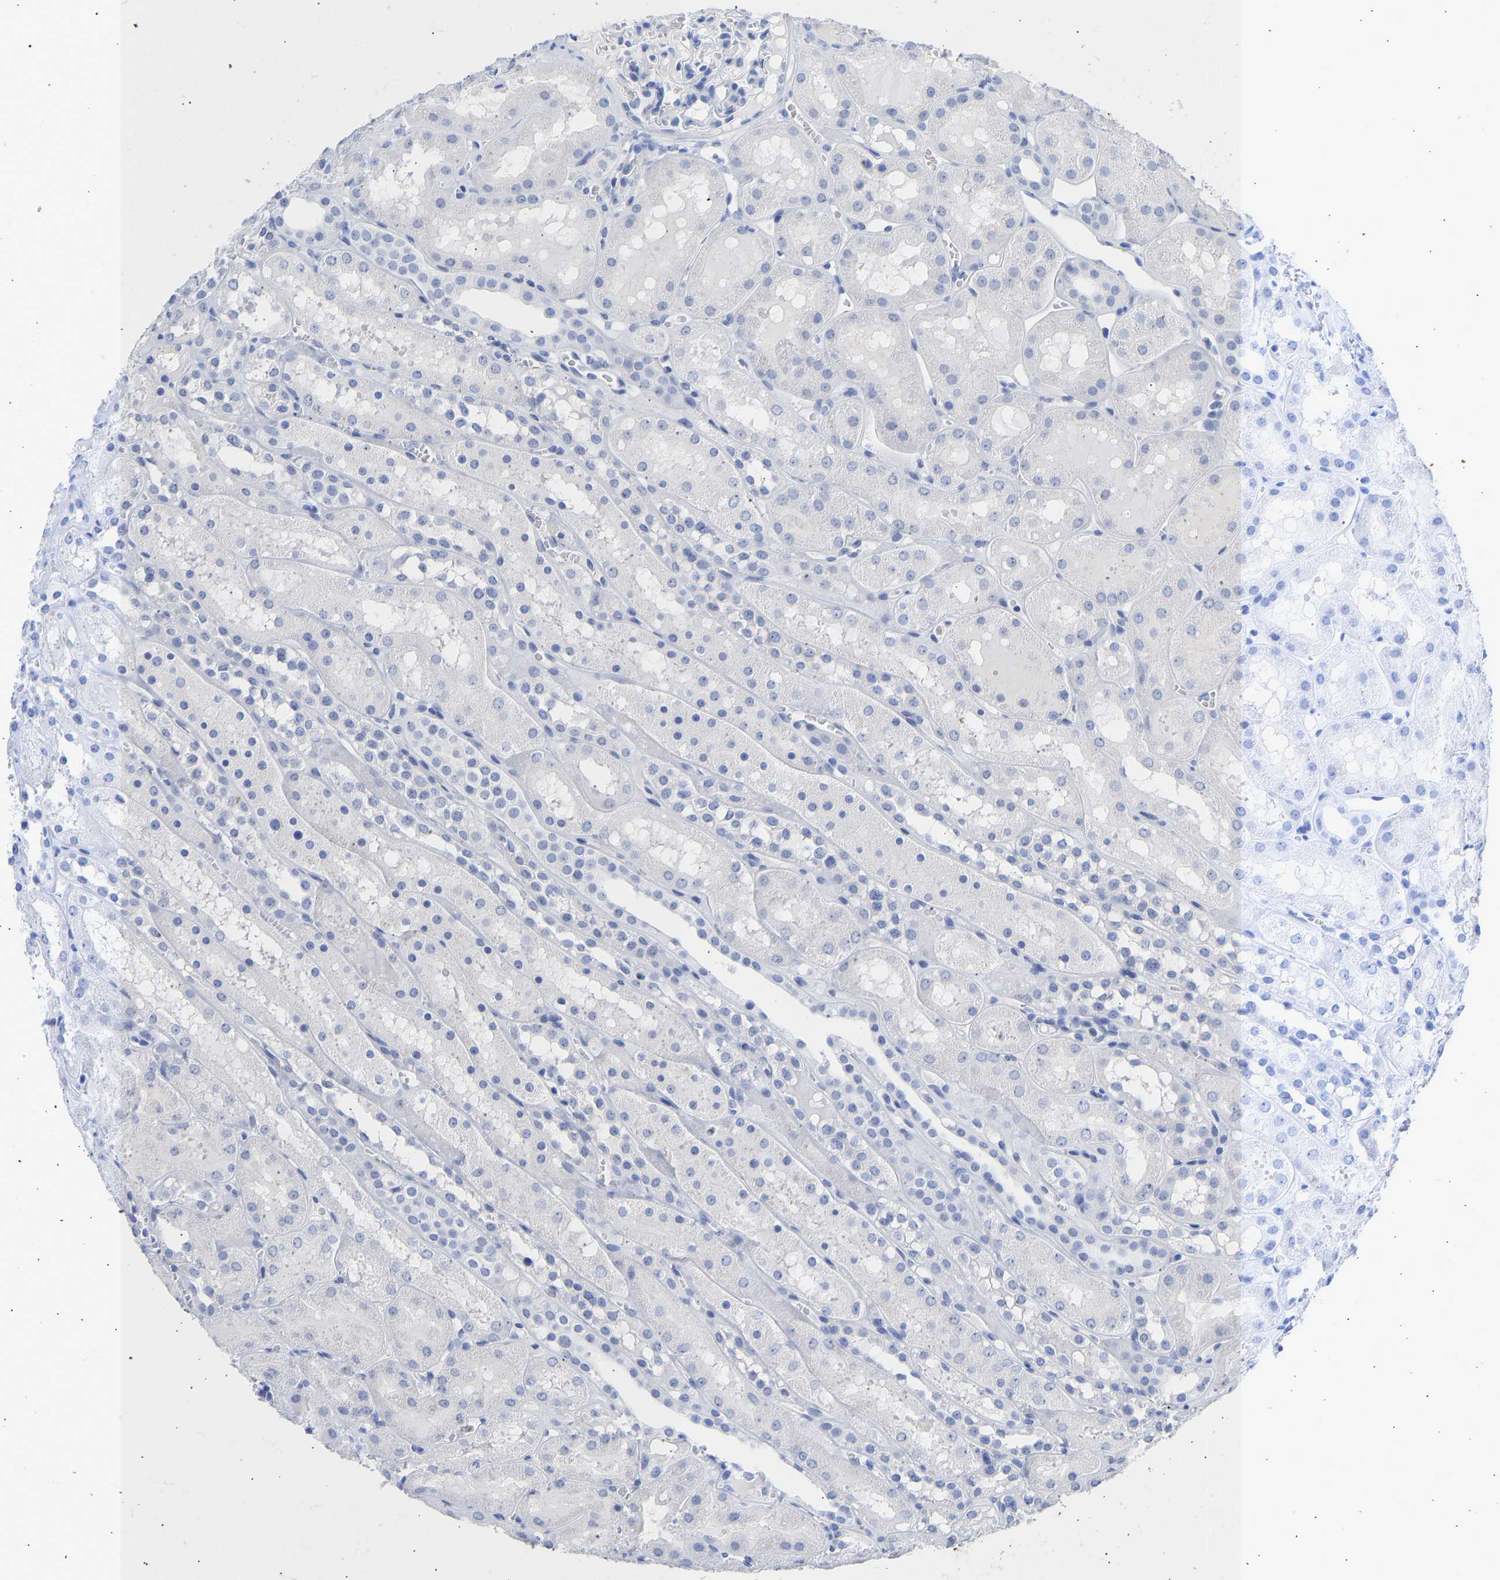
{"staining": {"intensity": "negative", "quantity": "none", "location": "none"}, "tissue": "kidney", "cell_type": "Cells in glomeruli", "image_type": "normal", "snomed": [{"axis": "morphology", "description": "Normal tissue, NOS"}, {"axis": "topography", "description": "Kidney"}, {"axis": "topography", "description": "Urinary bladder"}], "caption": "DAB (3,3'-diaminobenzidine) immunohistochemical staining of benign human kidney shows no significant staining in cells in glomeruli.", "gene": "KRT1", "patient": {"sex": "male", "age": 16}}